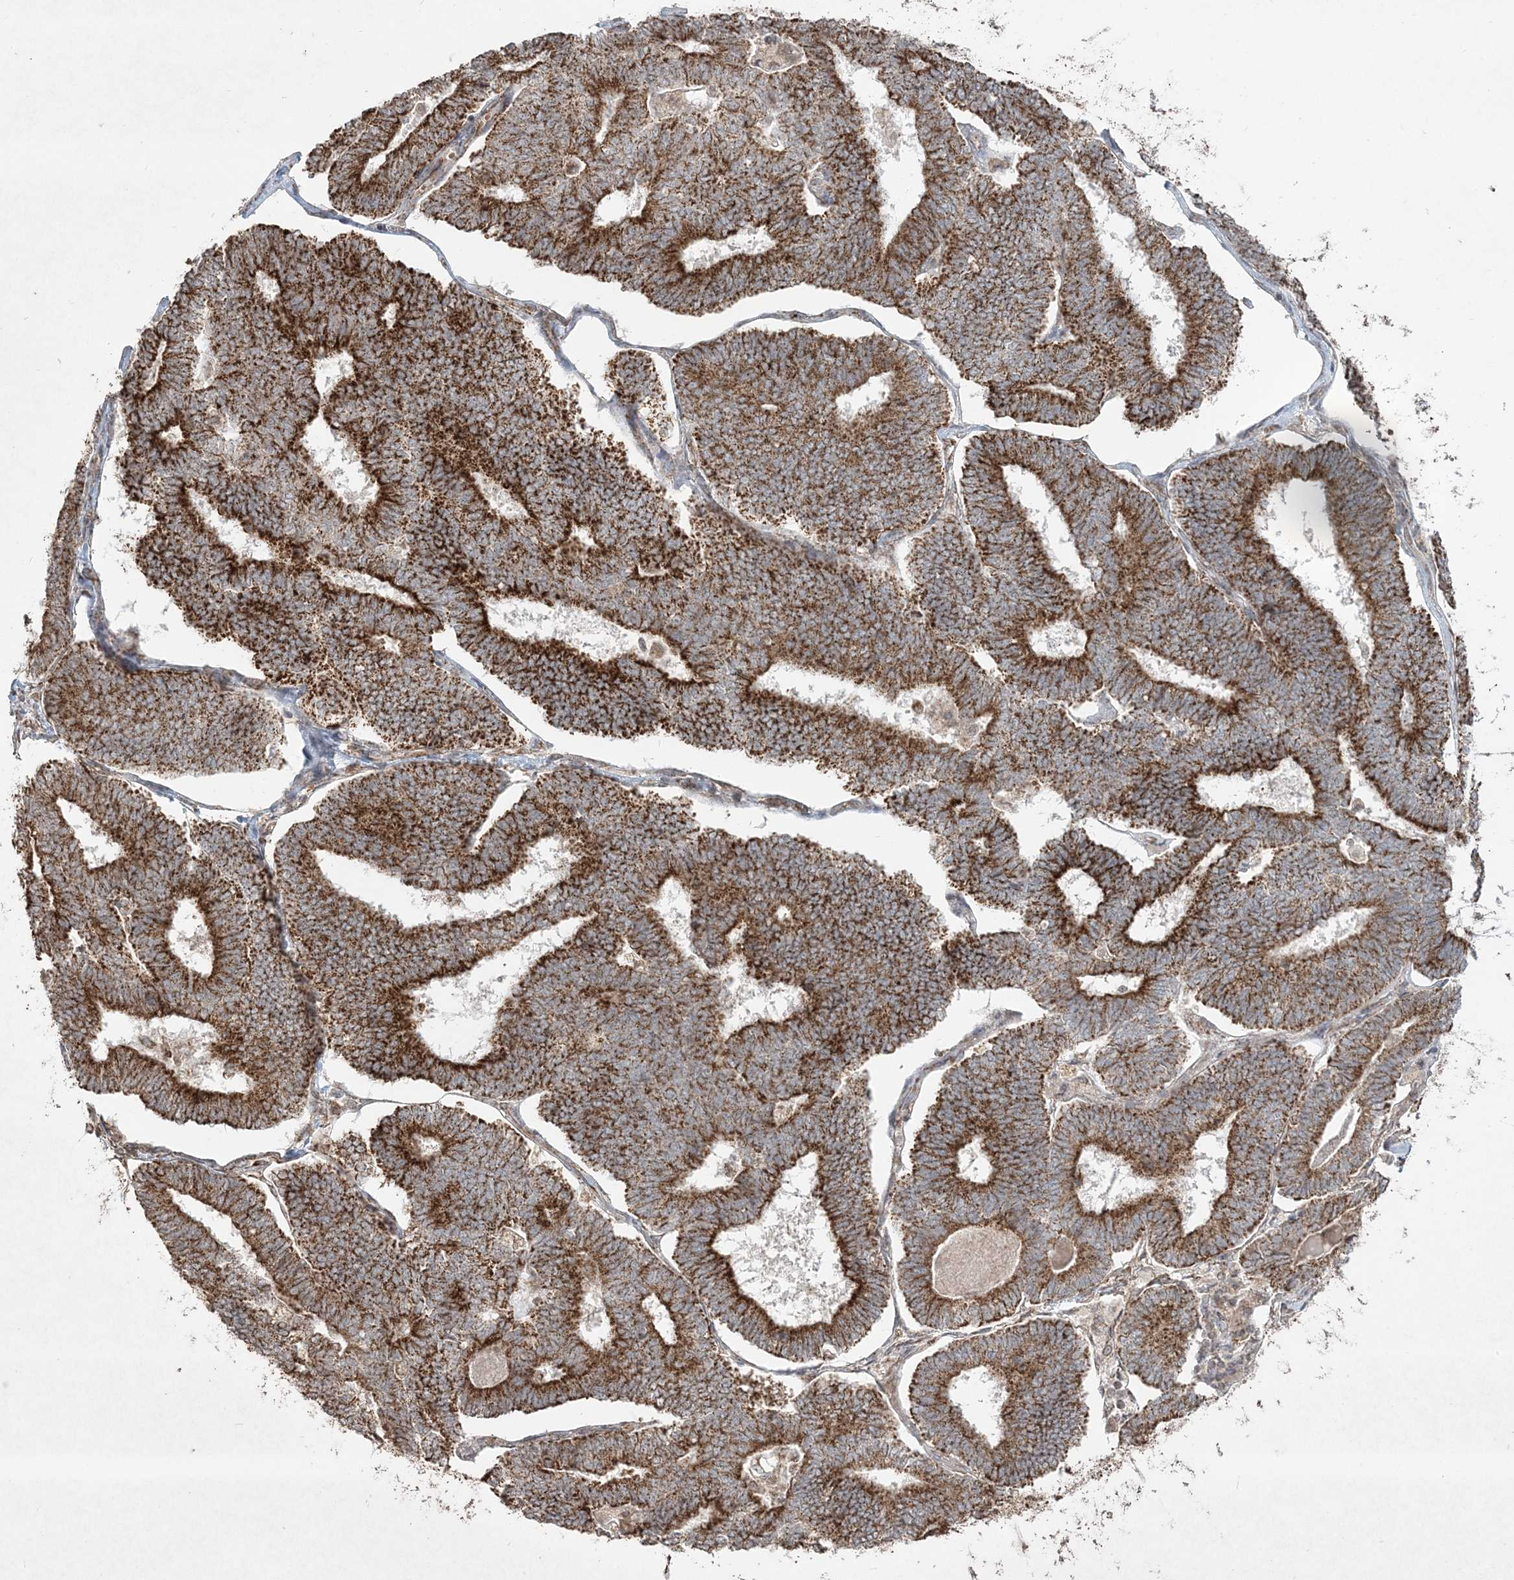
{"staining": {"intensity": "strong", "quantity": ">75%", "location": "cytoplasmic/membranous"}, "tissue": "endometrial cancer", "cell_type": "Tumor cells", "image_type": "cancer", "snomed": [{"axis": "morphology", "description": "Adenocarcinoma, NOS"}, {"axis": "topography", "description": "Endometrium"}], "caption": "Approximately >75% of tumor cells in adenocarcinoma (endometrial) demonstrate strong cytoplasmic/membranous protein staining as visualized by brown immunohistochemical staining.", "gene": "LRPPRC", "patient": {"sex": "female", "age": 70}}